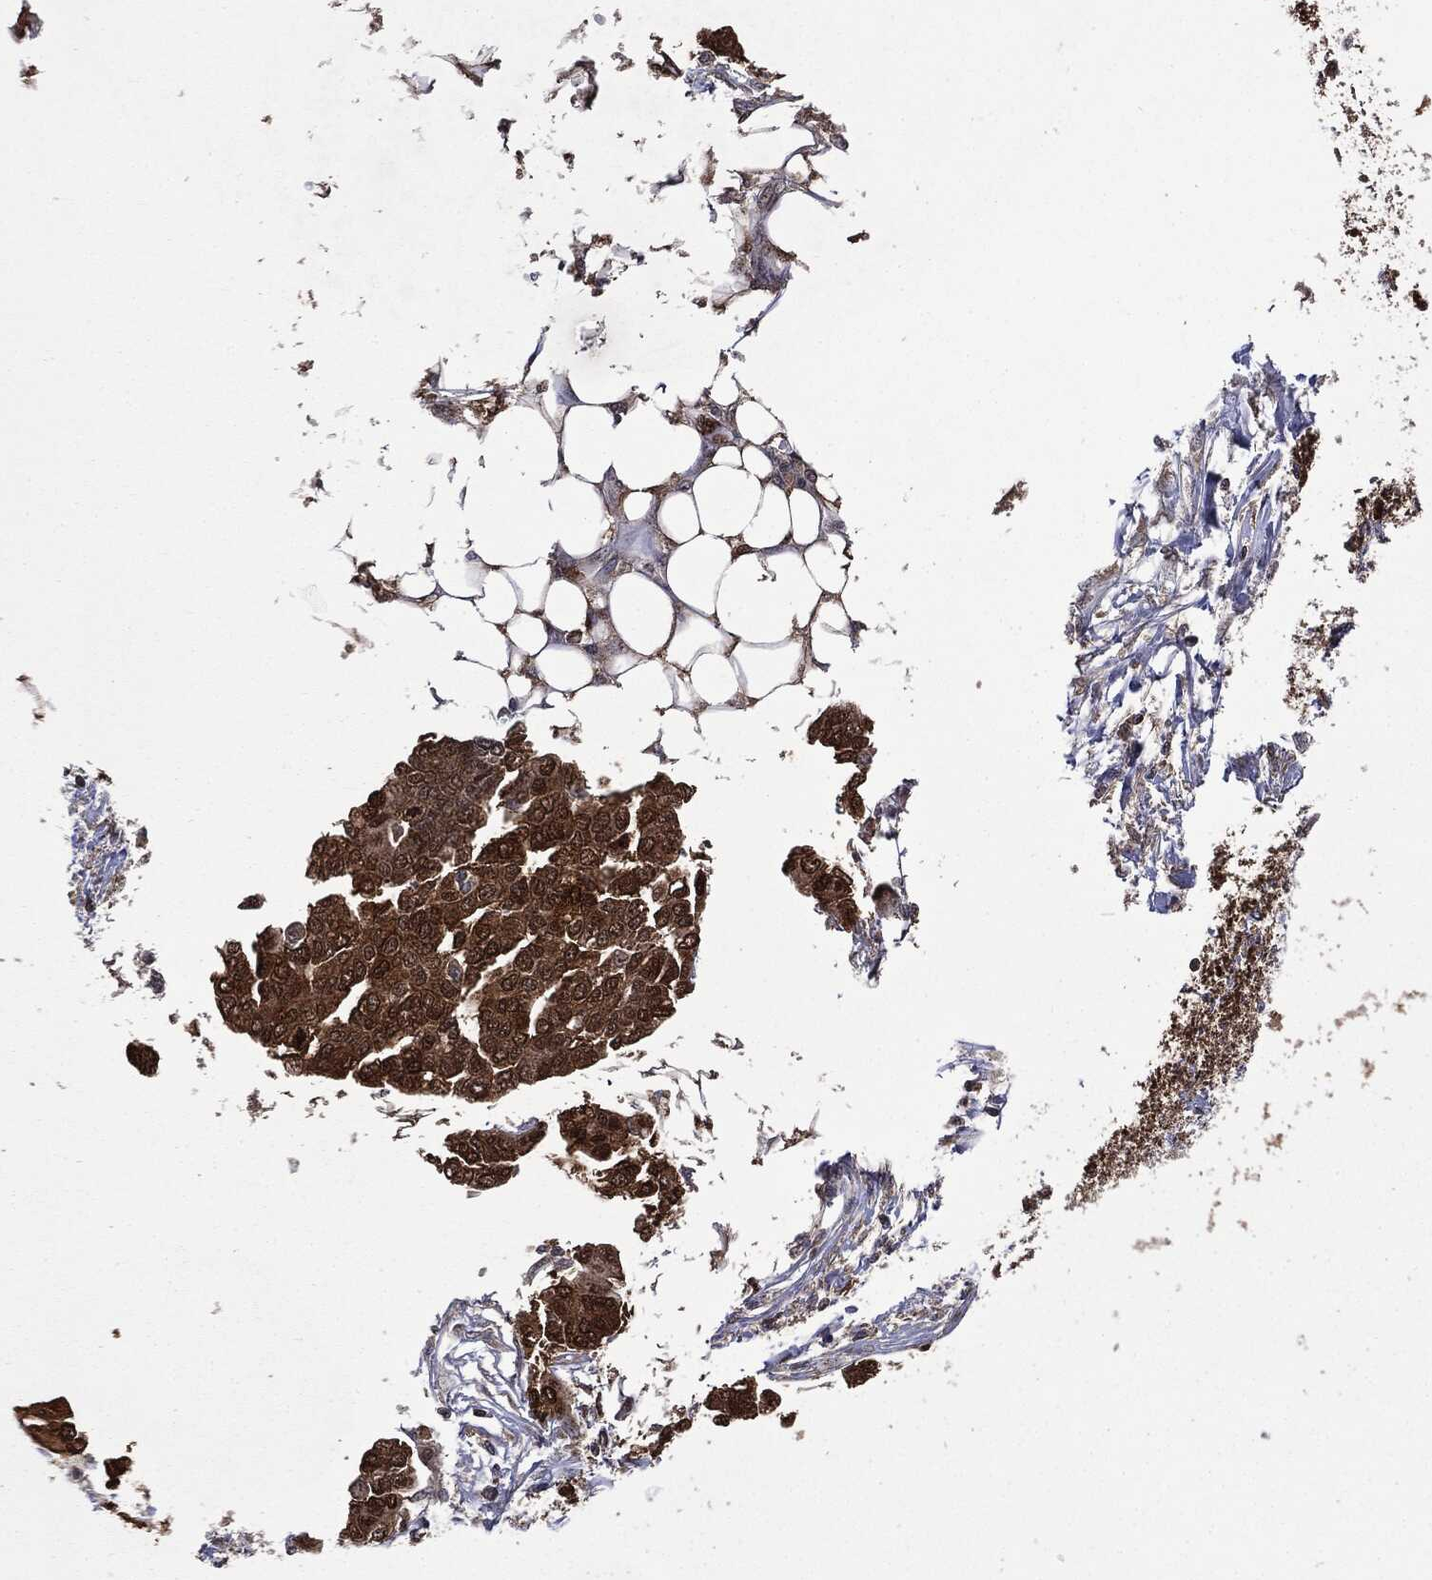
{"staining": {"intensity": "strong", "quantity": ">75%", "location": "cytoplasmic/membranous"}, "tissue": "ovarian cancer", "cell_type": "Tumor cells", "image_type": "cancer", "snomed": [{"axis": "morphology", "description": "Cystadenocarcinoma, serous, NOS"}, {"axis": "topography", "description": "Ovary"}], "caption": "Protein expression analysis of human ovarian serous cystadenocarcinoma reveals strong cytoplasmic/membranous staining in approximately >75% of tumor cells.", "gene": "GPI", "patient": {"sex": "female", "age": 59}}